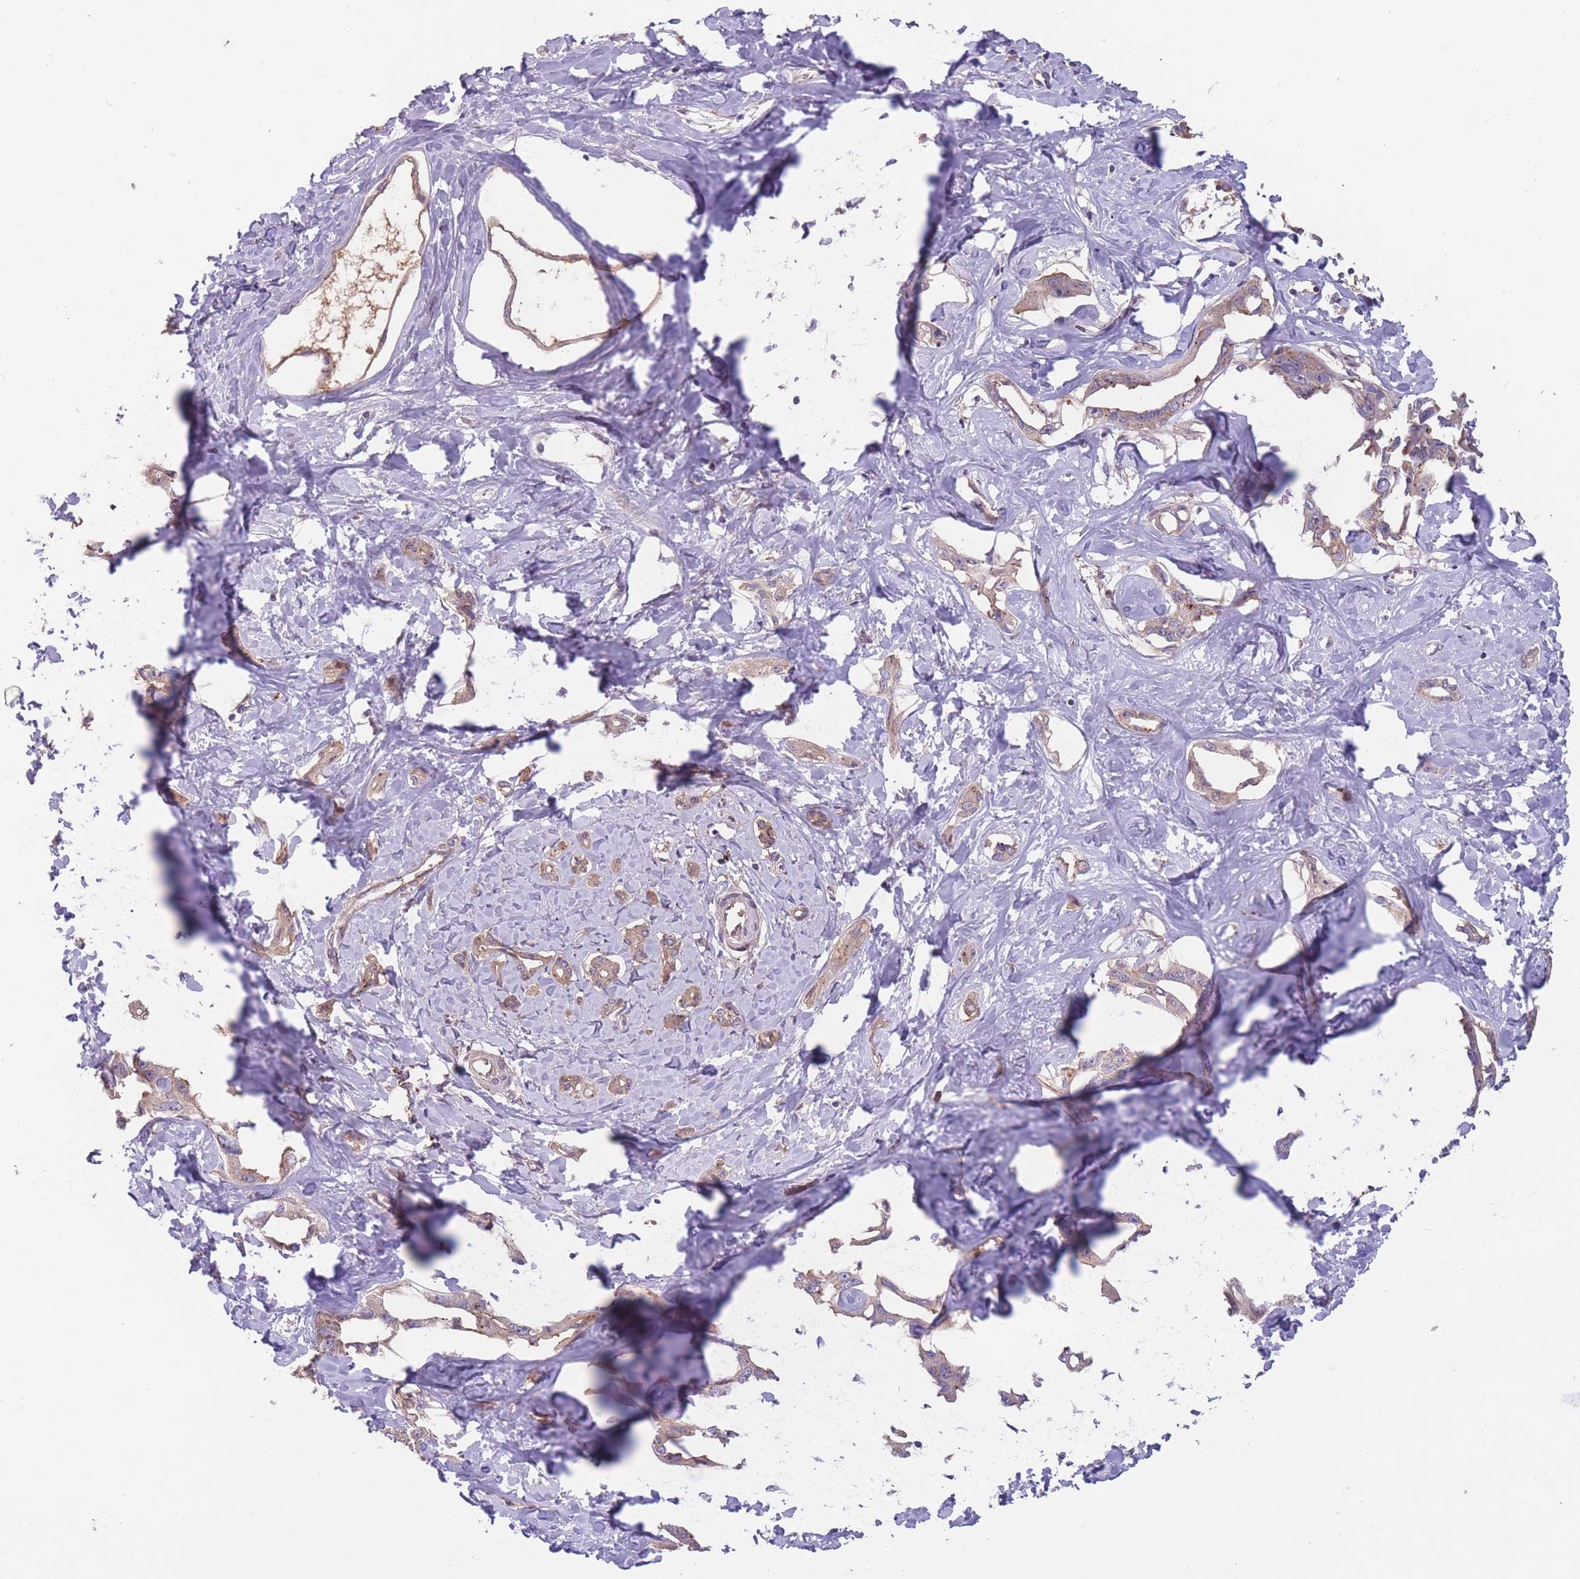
{"staining": {"intensity": "weak", "quantity": ">75%", "location": "cytoplasmic/membranous"}, "tissue": "liver cancer", "cell_type": "Tumor cells", "image_type": "cancer", "snomed": [{"axis": "morphology", "description": "Cholangiocarcinoma"}, {"axis": "topography", "description": "Liver"}], "caption": "Liver cancer tissue shows weak cytoplasmic/membranous positivity in about >75% of tumor cells", "gene": "ITPKC", "patient": {"sex": "male", "age": 59}}